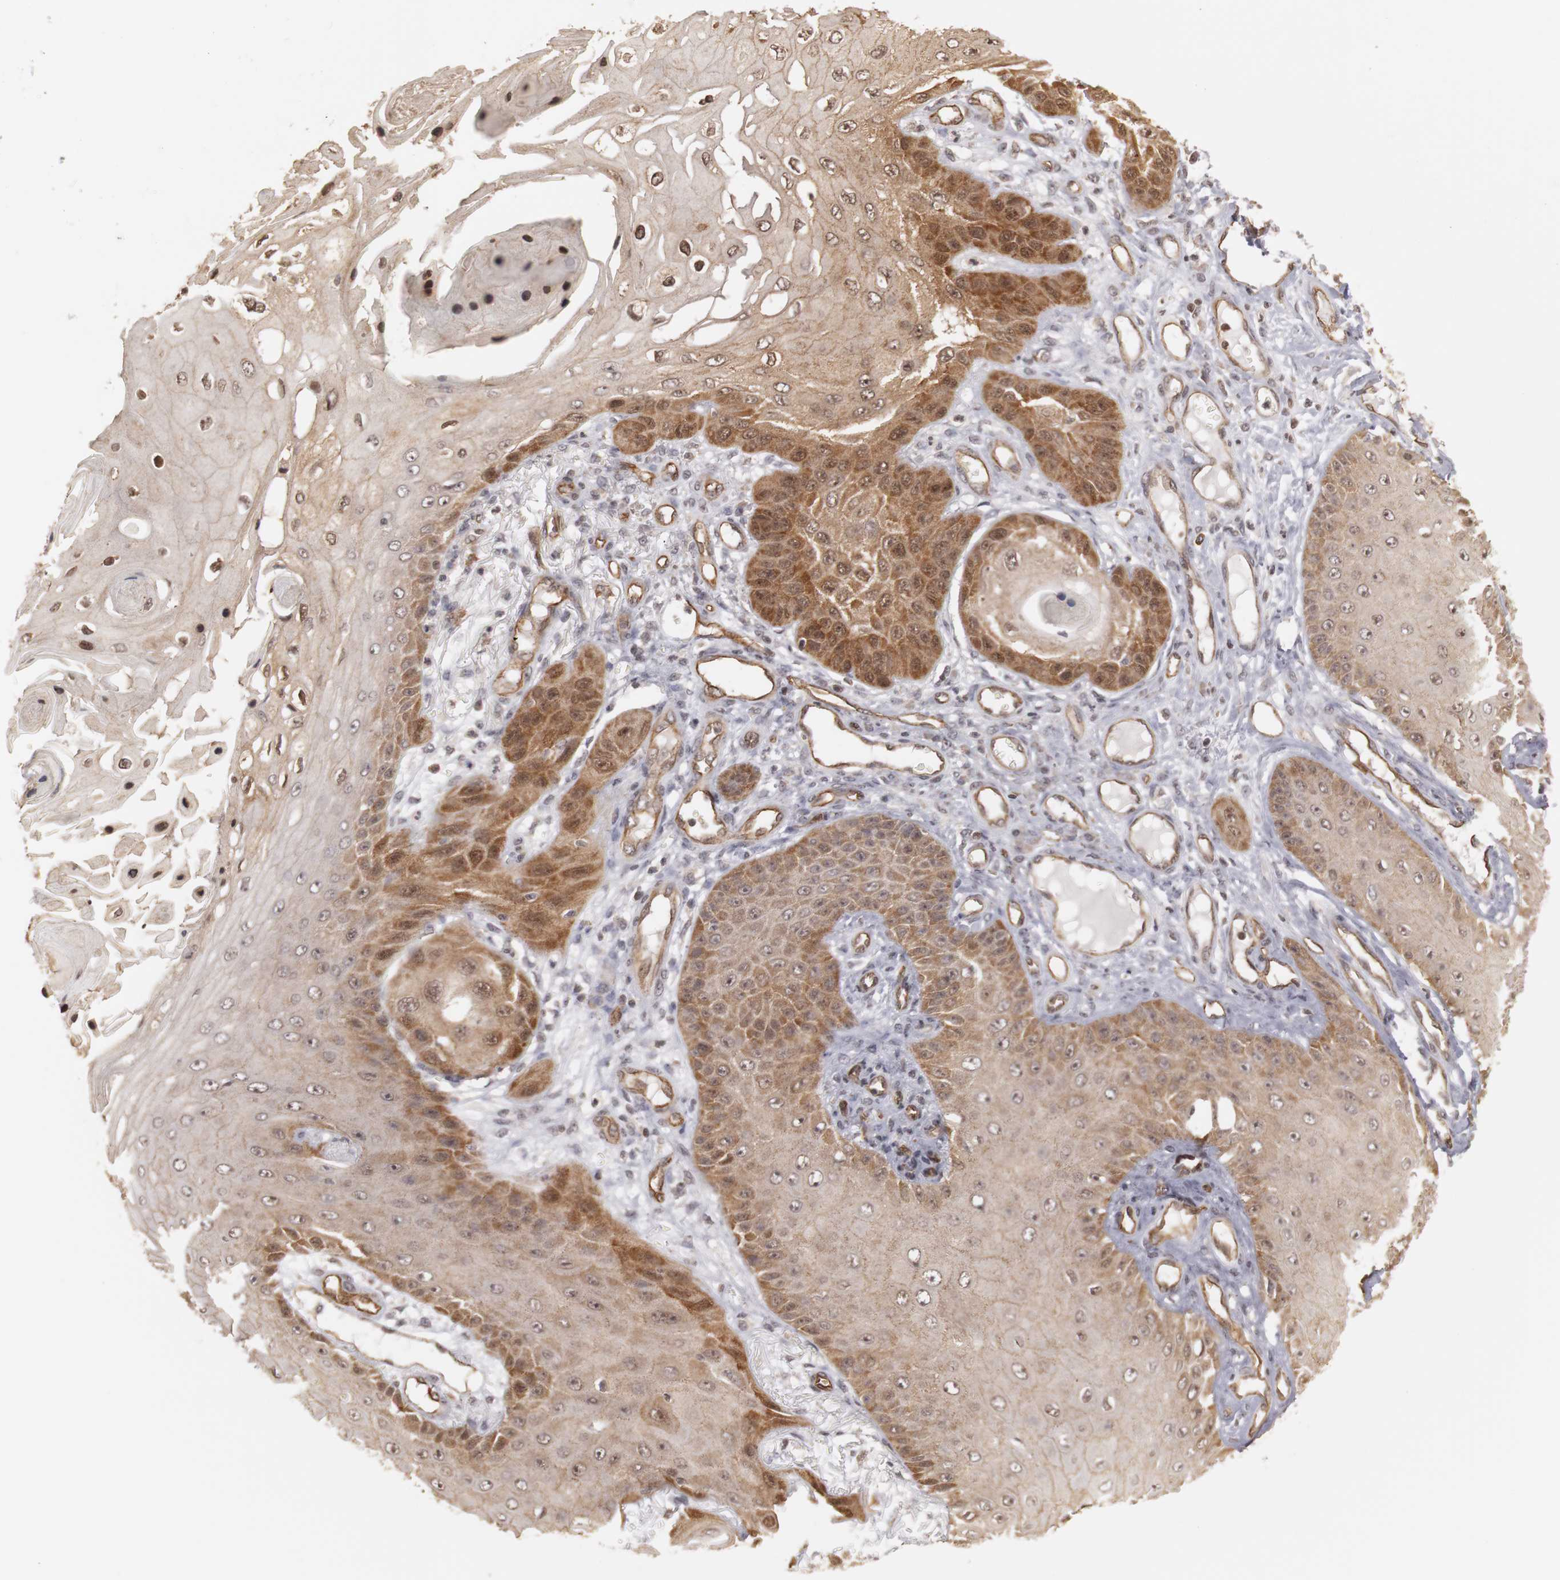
{"staining": {"intensity": "moderate", "quantity": ">75%", "location": "cytoplasmic/membranous,nuclear"}, "tissue": "skin cancer", "cell_type": "Tumor cells", "image_type": "cancer", "snomed": [{"axis": "morphology", "description": "Squamous cell carcinoma, NOS"}, {"axis": "topography", "description": "Skin"}], "caption": "IHC image of skin cancer stained for a protein (brown), which exhibits medium levels of moderate cytoplasmic/membranous and nuclear positivity in about >75% of tumor cells.", "gene": "PLEKHA1", "patient": {"sex": "female", "age": 40}}